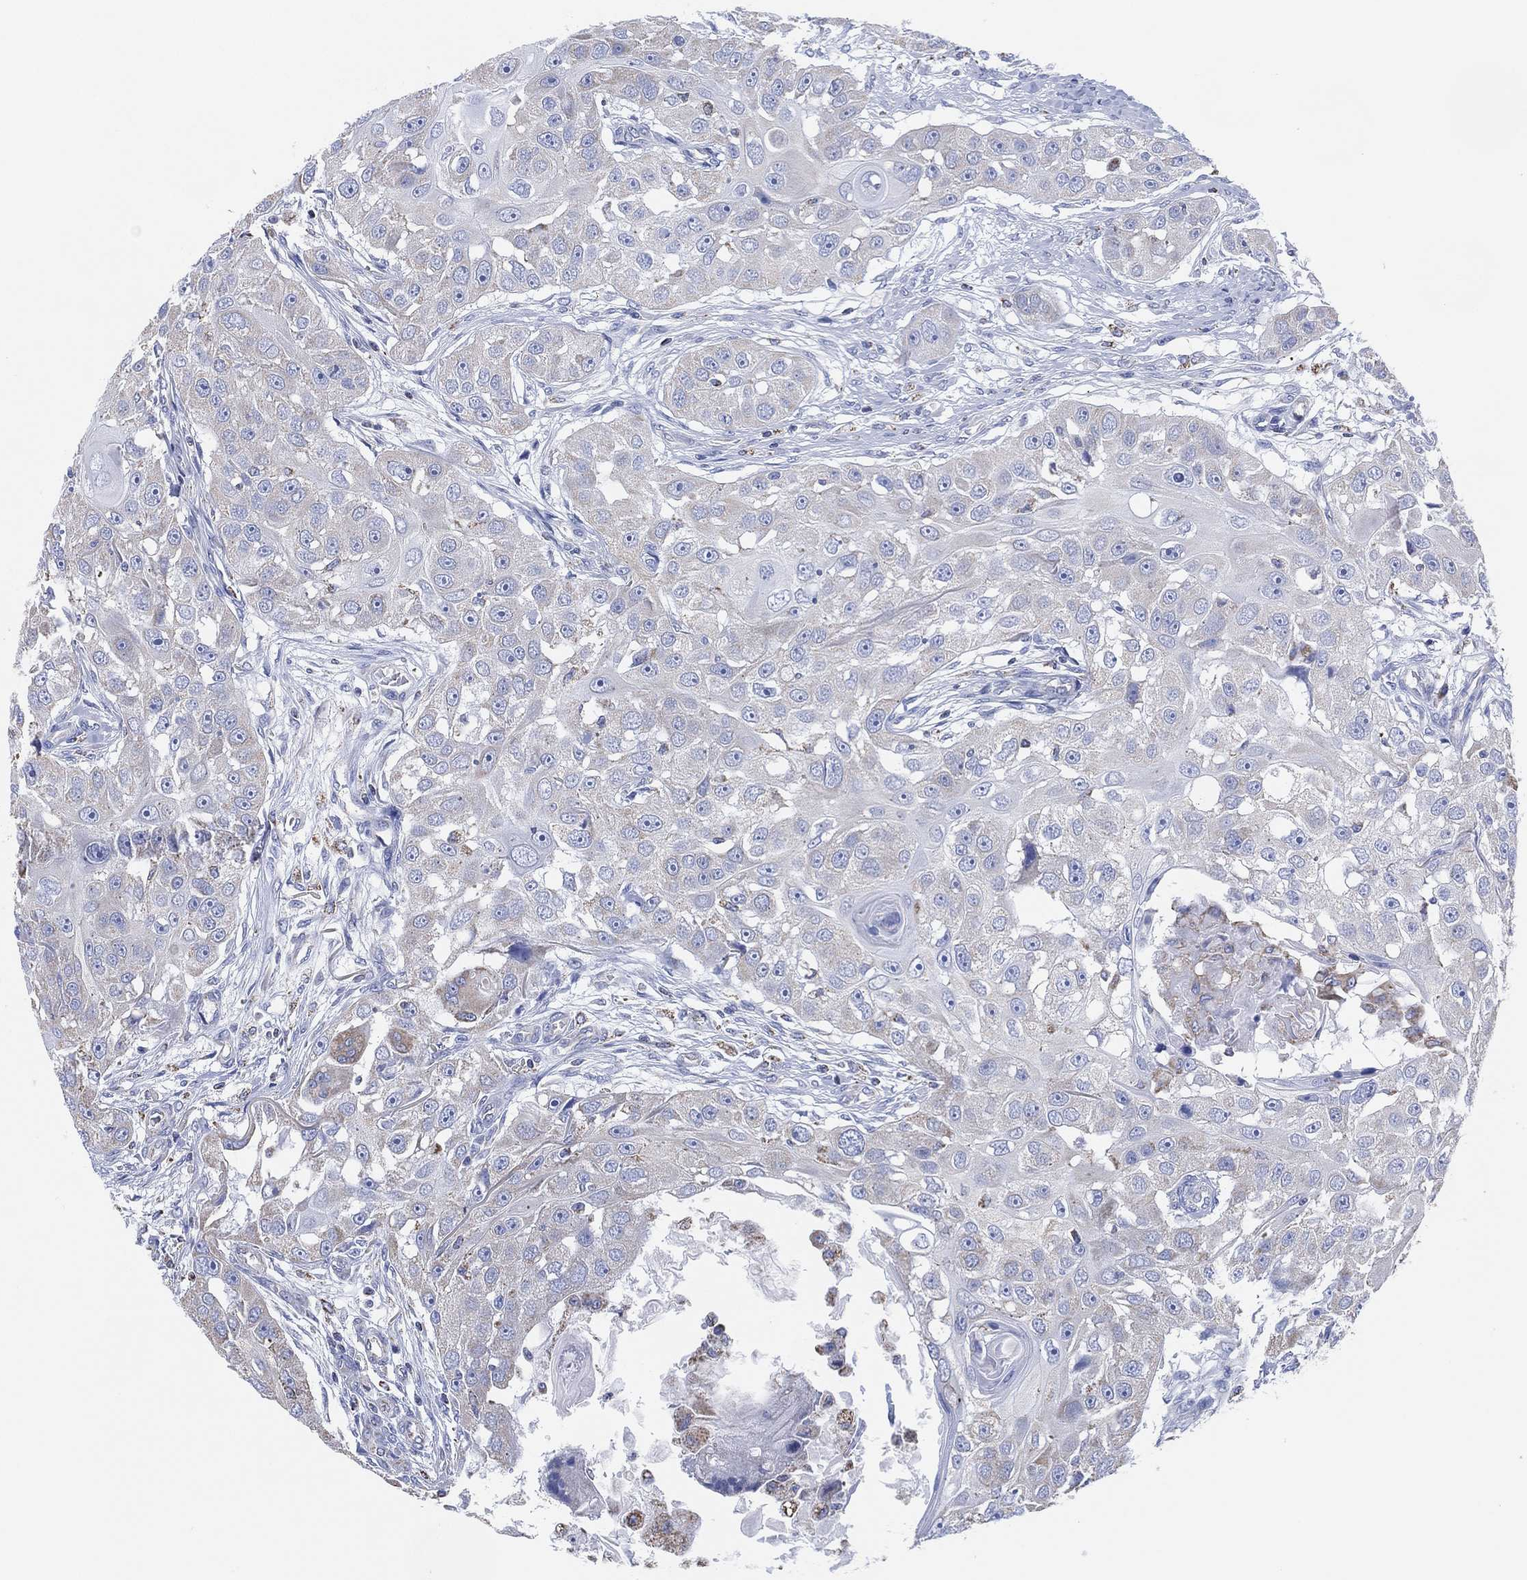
{"staining": {"intensity": "negative", "quantity": "none", "location": "none"}, "tissue": "head and neck cancer", "cell_type": "Tumor cells", "image_type": "cancer", "snomed": [{"axis": "morphology", "description": "Squamous cell carcinoma, NOS"}, {"axis": "topography", "description": "Head-Neck"}], "caption": "Head and neck cancer (squamous cell carcinoma) was stained to show a protein in brown. There is no significant staining in tumor cells.", "gene": "CFTR", "patient": {"sex": "male", "age": 51}}